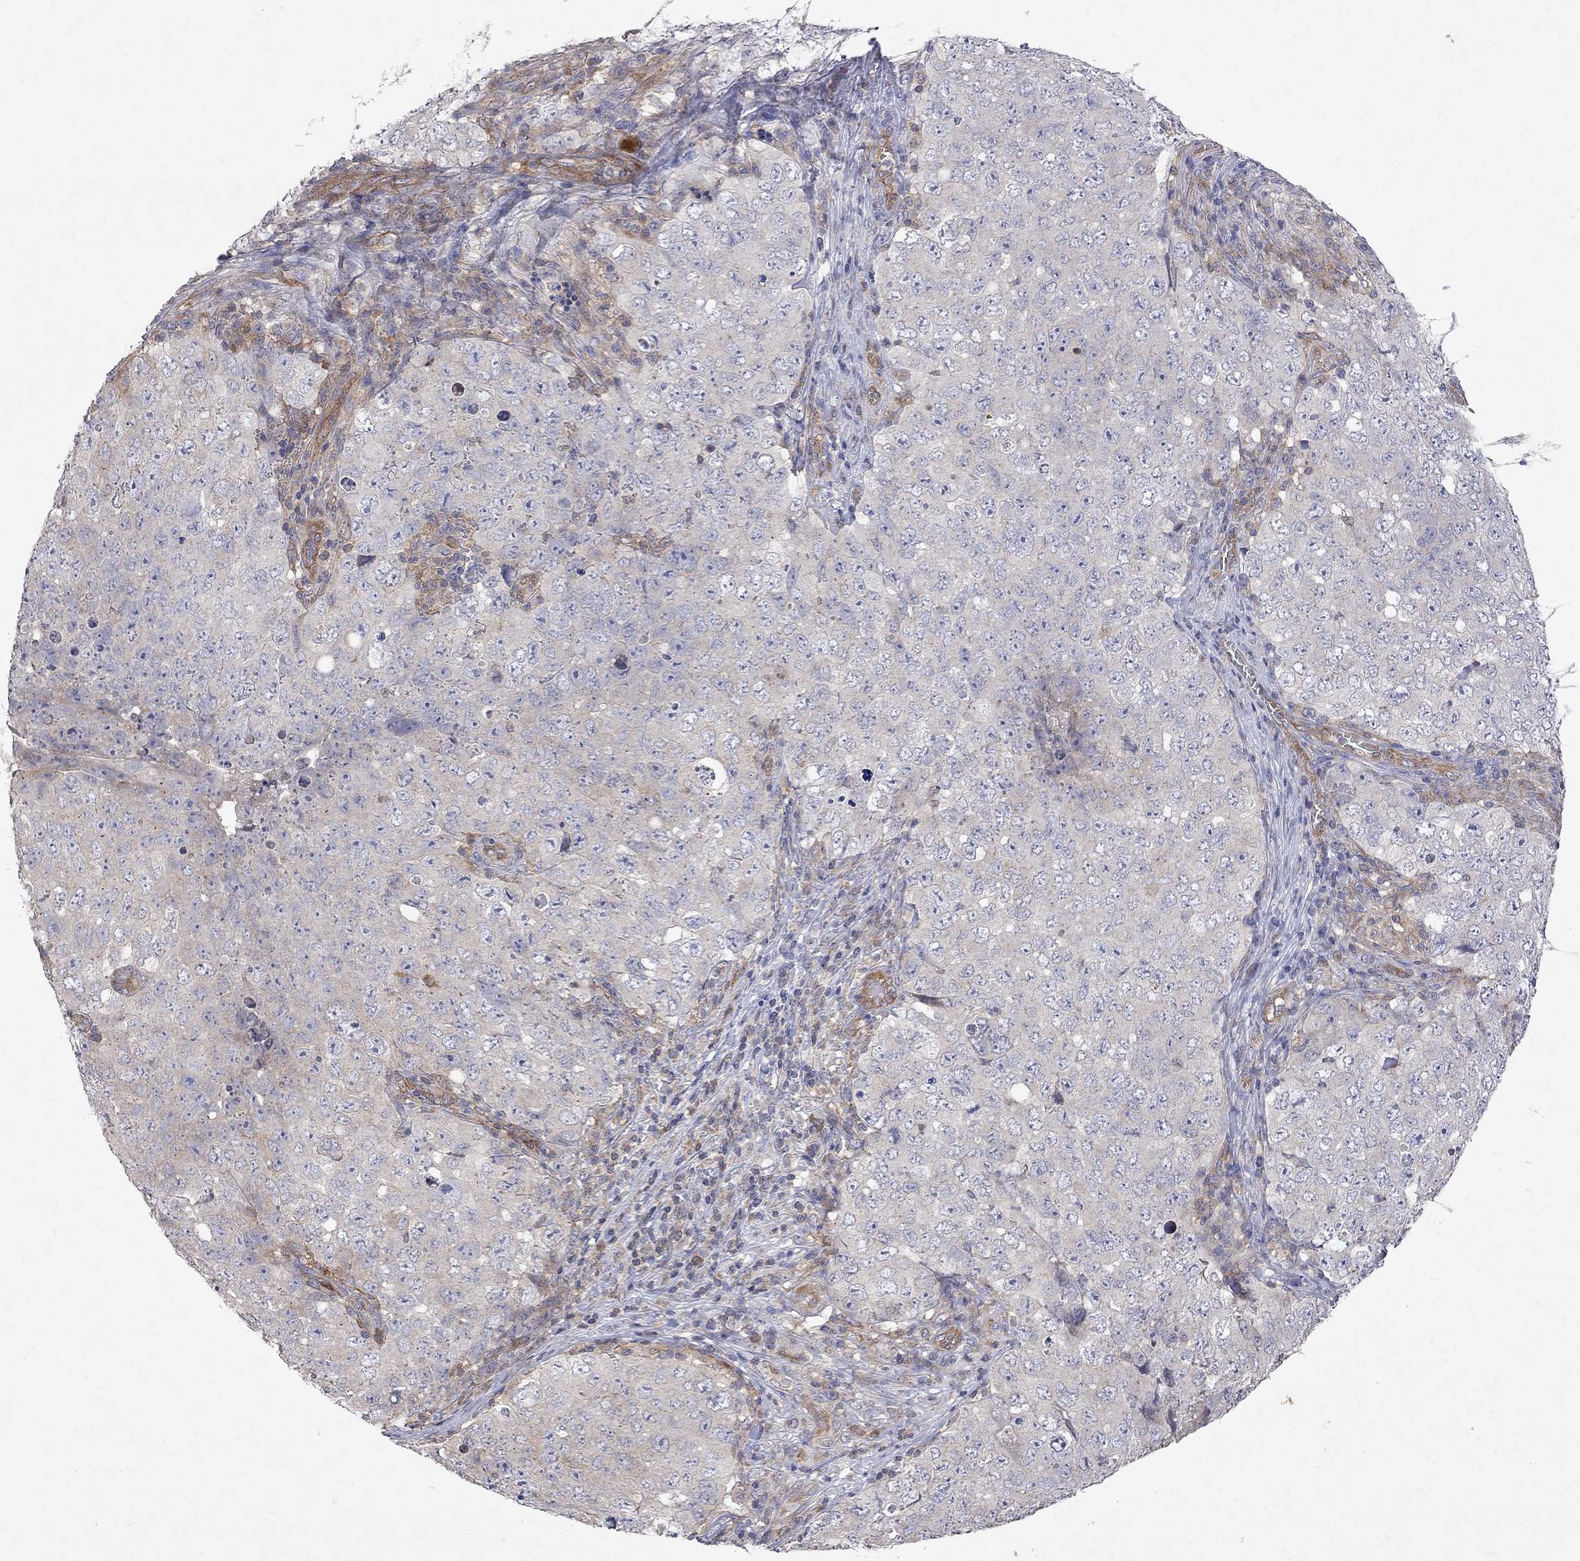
{"staining": {"intensity": "negative", "quantity": "none", "location": "none"}, "tissue": "testis cancer", "cell_type": "Tumor cells", "image_type": "cancer", "snomed": [{"axis": "morphology", "description": "Seminoma, NOS"}, {"axis": "topography", "description": "Testis"}], "caption": "Immunohistochemistry (IHC) image of neoplastic tissue: human testis cancer stained with DAB (3,3'-diaminobenzidine) displays no significant protein staining in tumor cells. (DAB immunohistochemistry (IHC), high magnification).", "gene": "ABI3", "patient": {"sex": "male", "age": 34}}